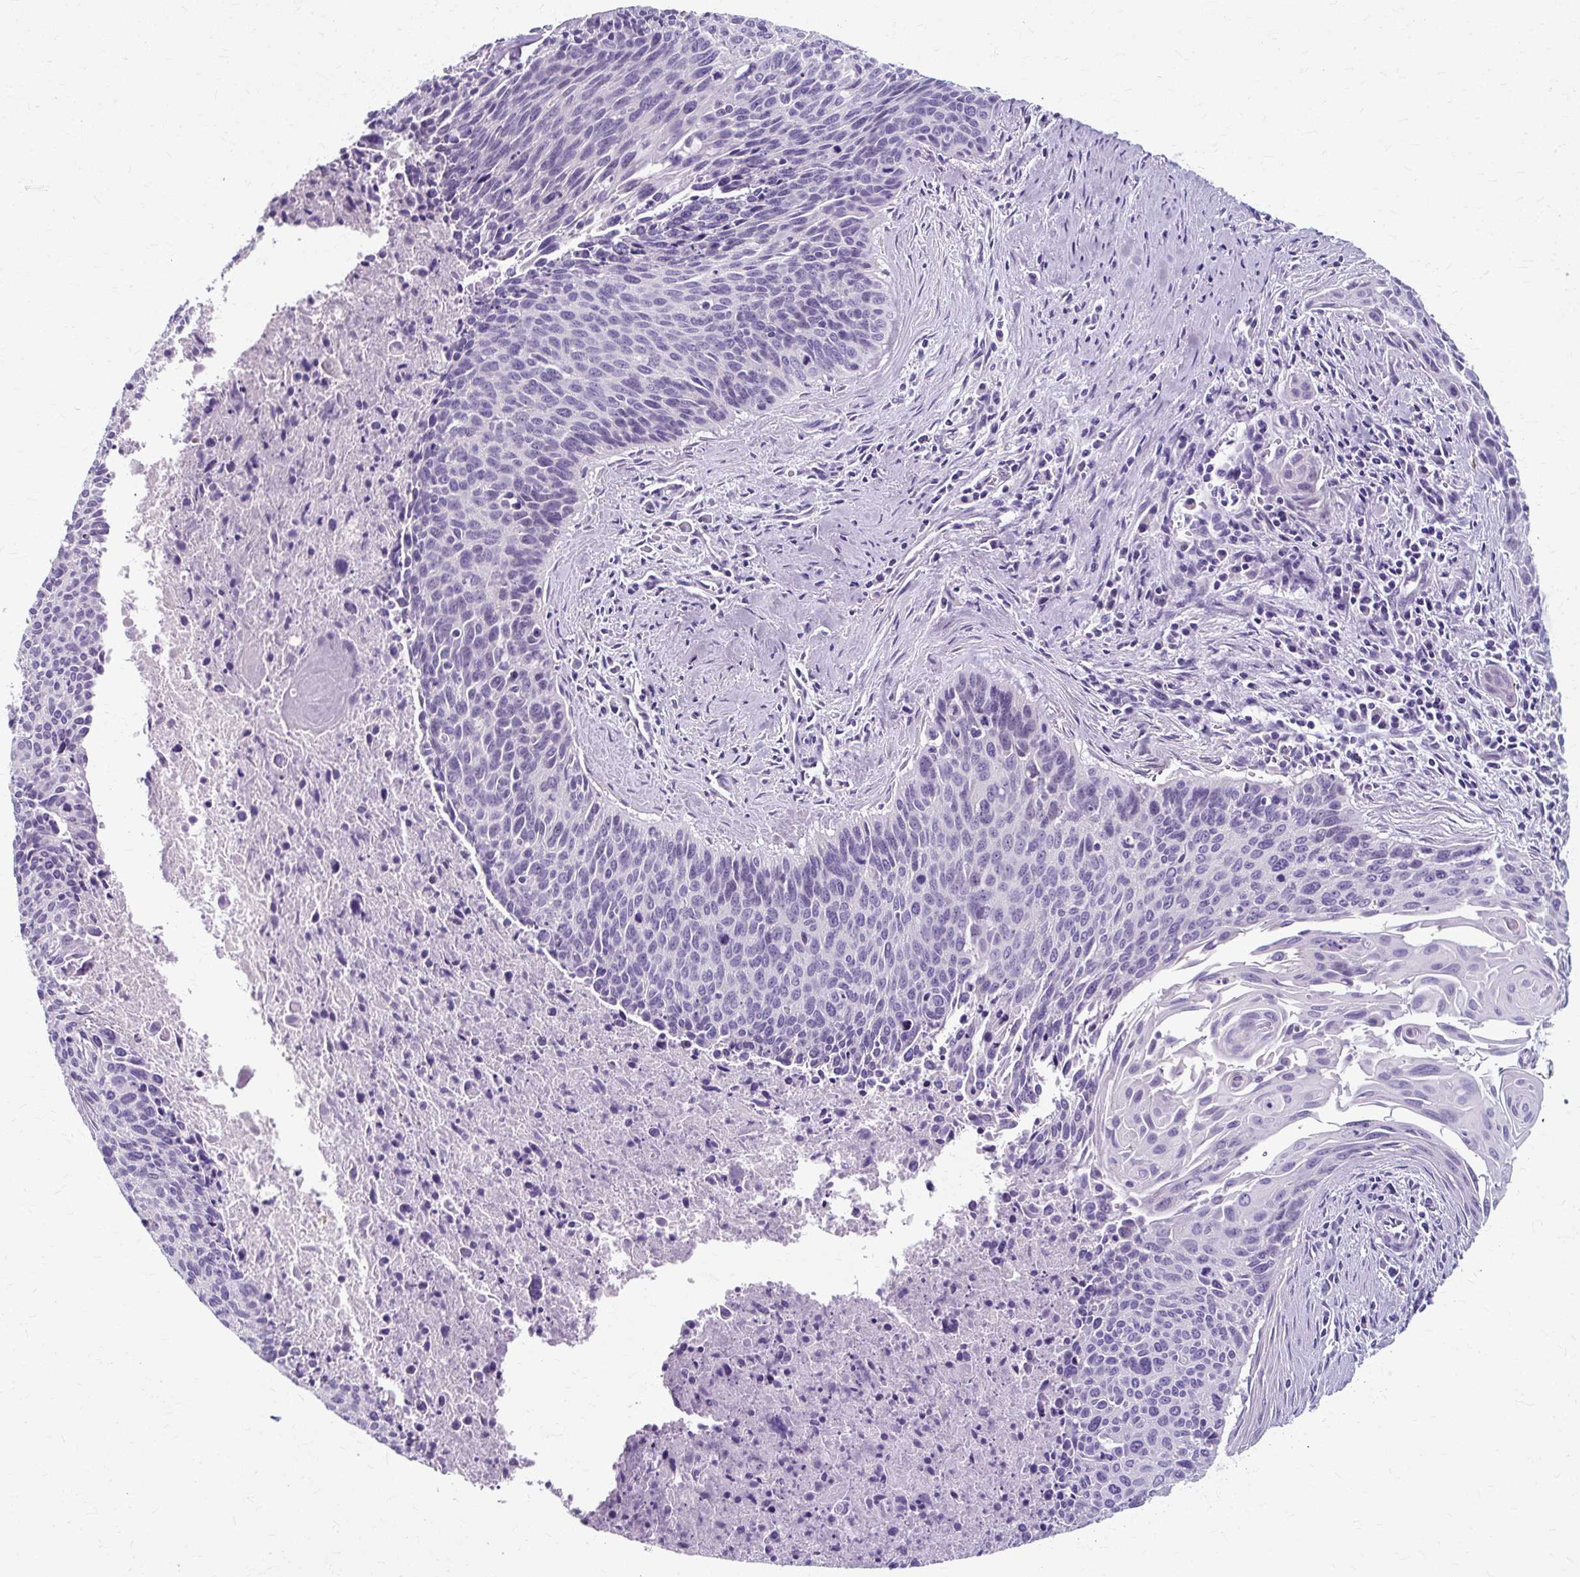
{"staining": {"intensity": "negative", "quantity": "none", "location": "none"}, "tissue": "cervical cancer", "cell_type": "Tumor cells", "image_type": "cancer", "snomed": [{"axis": "morphology", "description": "Squamous cell carcinoma, NOS"}, {"axis": "topography", "description": "Cervix"}], "caption": "Tumor cells show no significant protein staining in cervical cancer (squamous cell carcinoma). The staining is performed using DAB brown chromogen with nuclei counter-stained in using hematoxylin.", "gene": "ZNF555", "patient": {"sex": "female", "age": 55}}